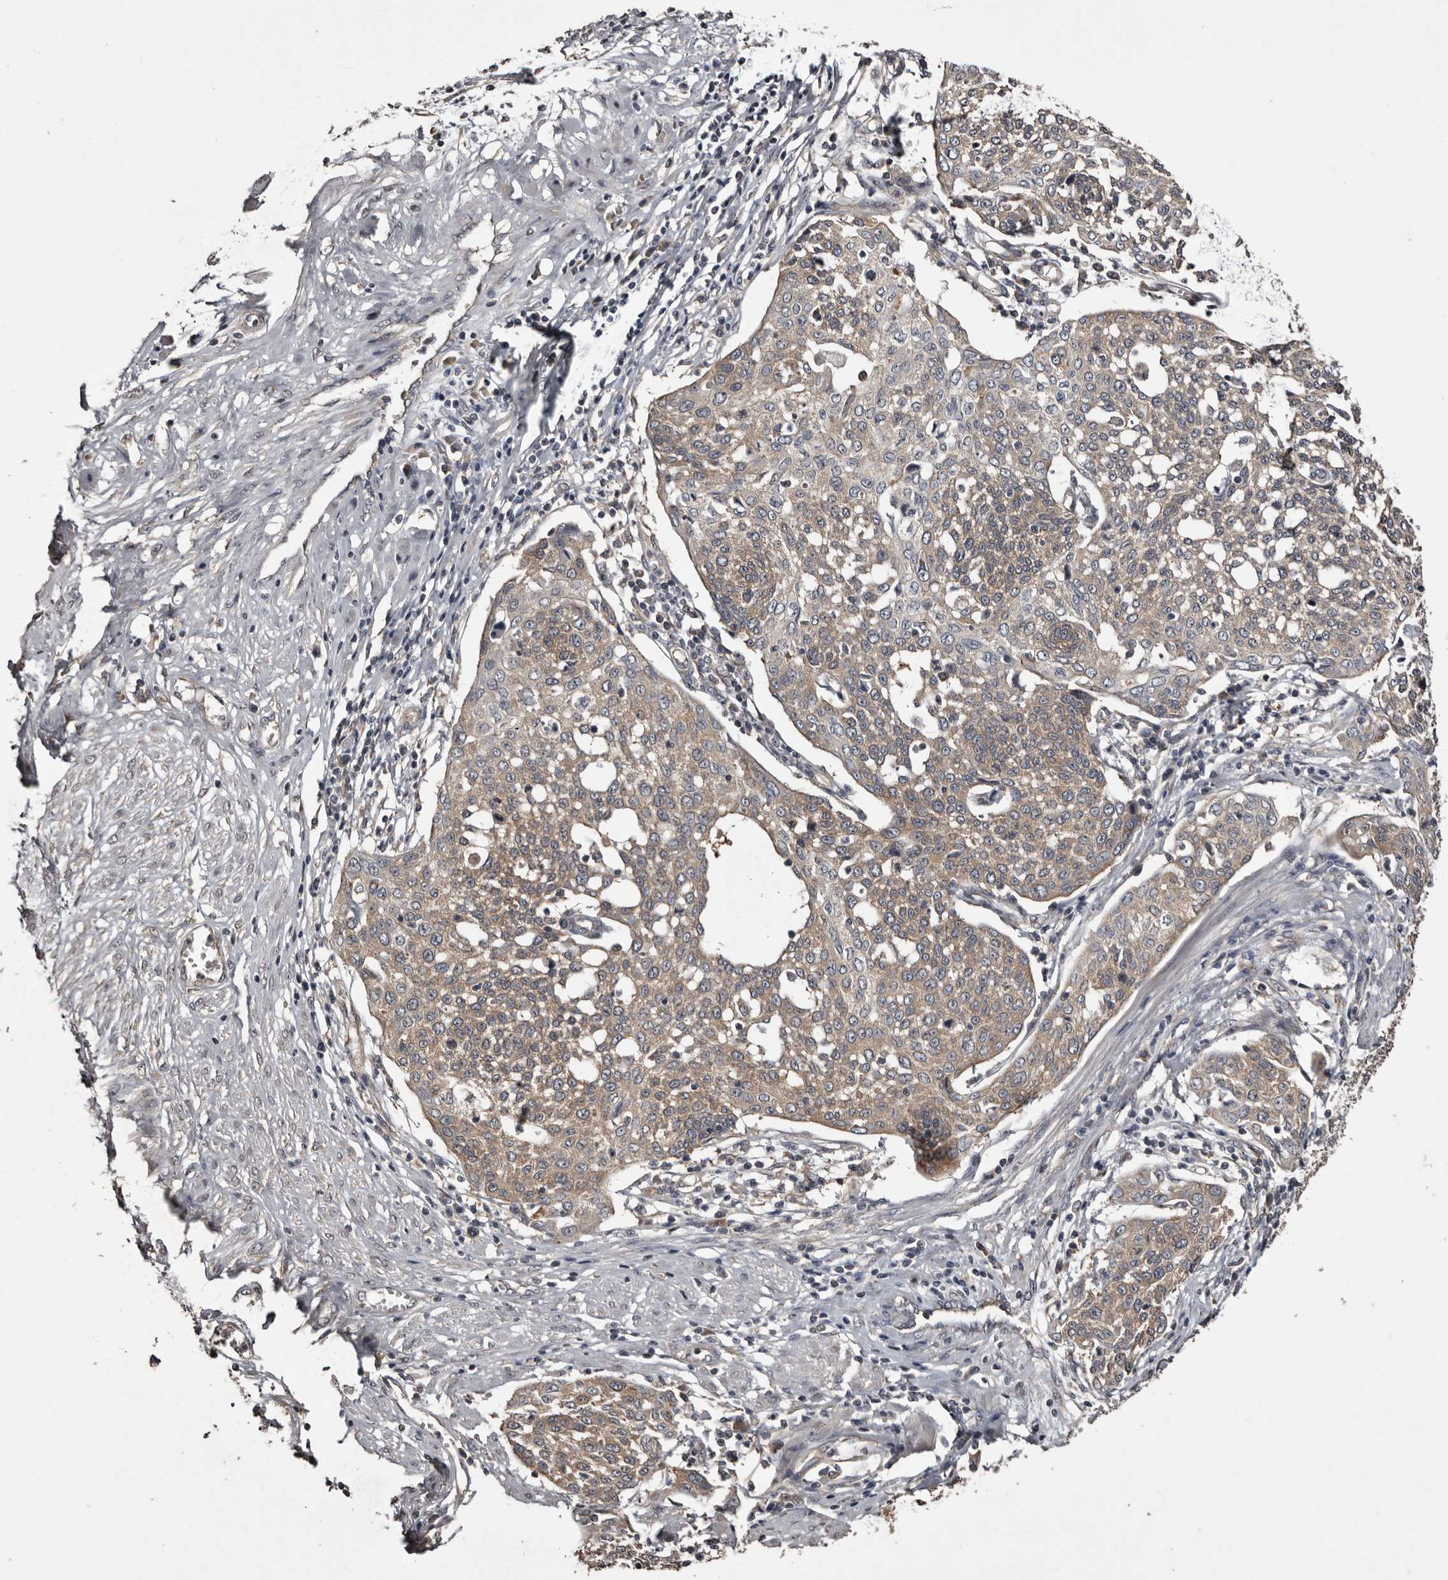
{"staining": {"intensity": "weak", "quantity": ">75%", "location": "cytoplasmic/membranous"}, "tissue": "cervical cancer", "cell_type": "Tumor cells", "image_type": "cancer", "snomed": [{"axis": "morphology", "description": "Squamous cell carcinoma, NOS"}, {"axis": "topography", "description": "Cervix"}], "caption": "A brown stain labels weak cytoplasmic/membranous staining of a protein in cervical cancer (squamous cell carcinoma) tumor cells.", "gene": "DARS1", "patient": {"sex": "female", "age": 34}}